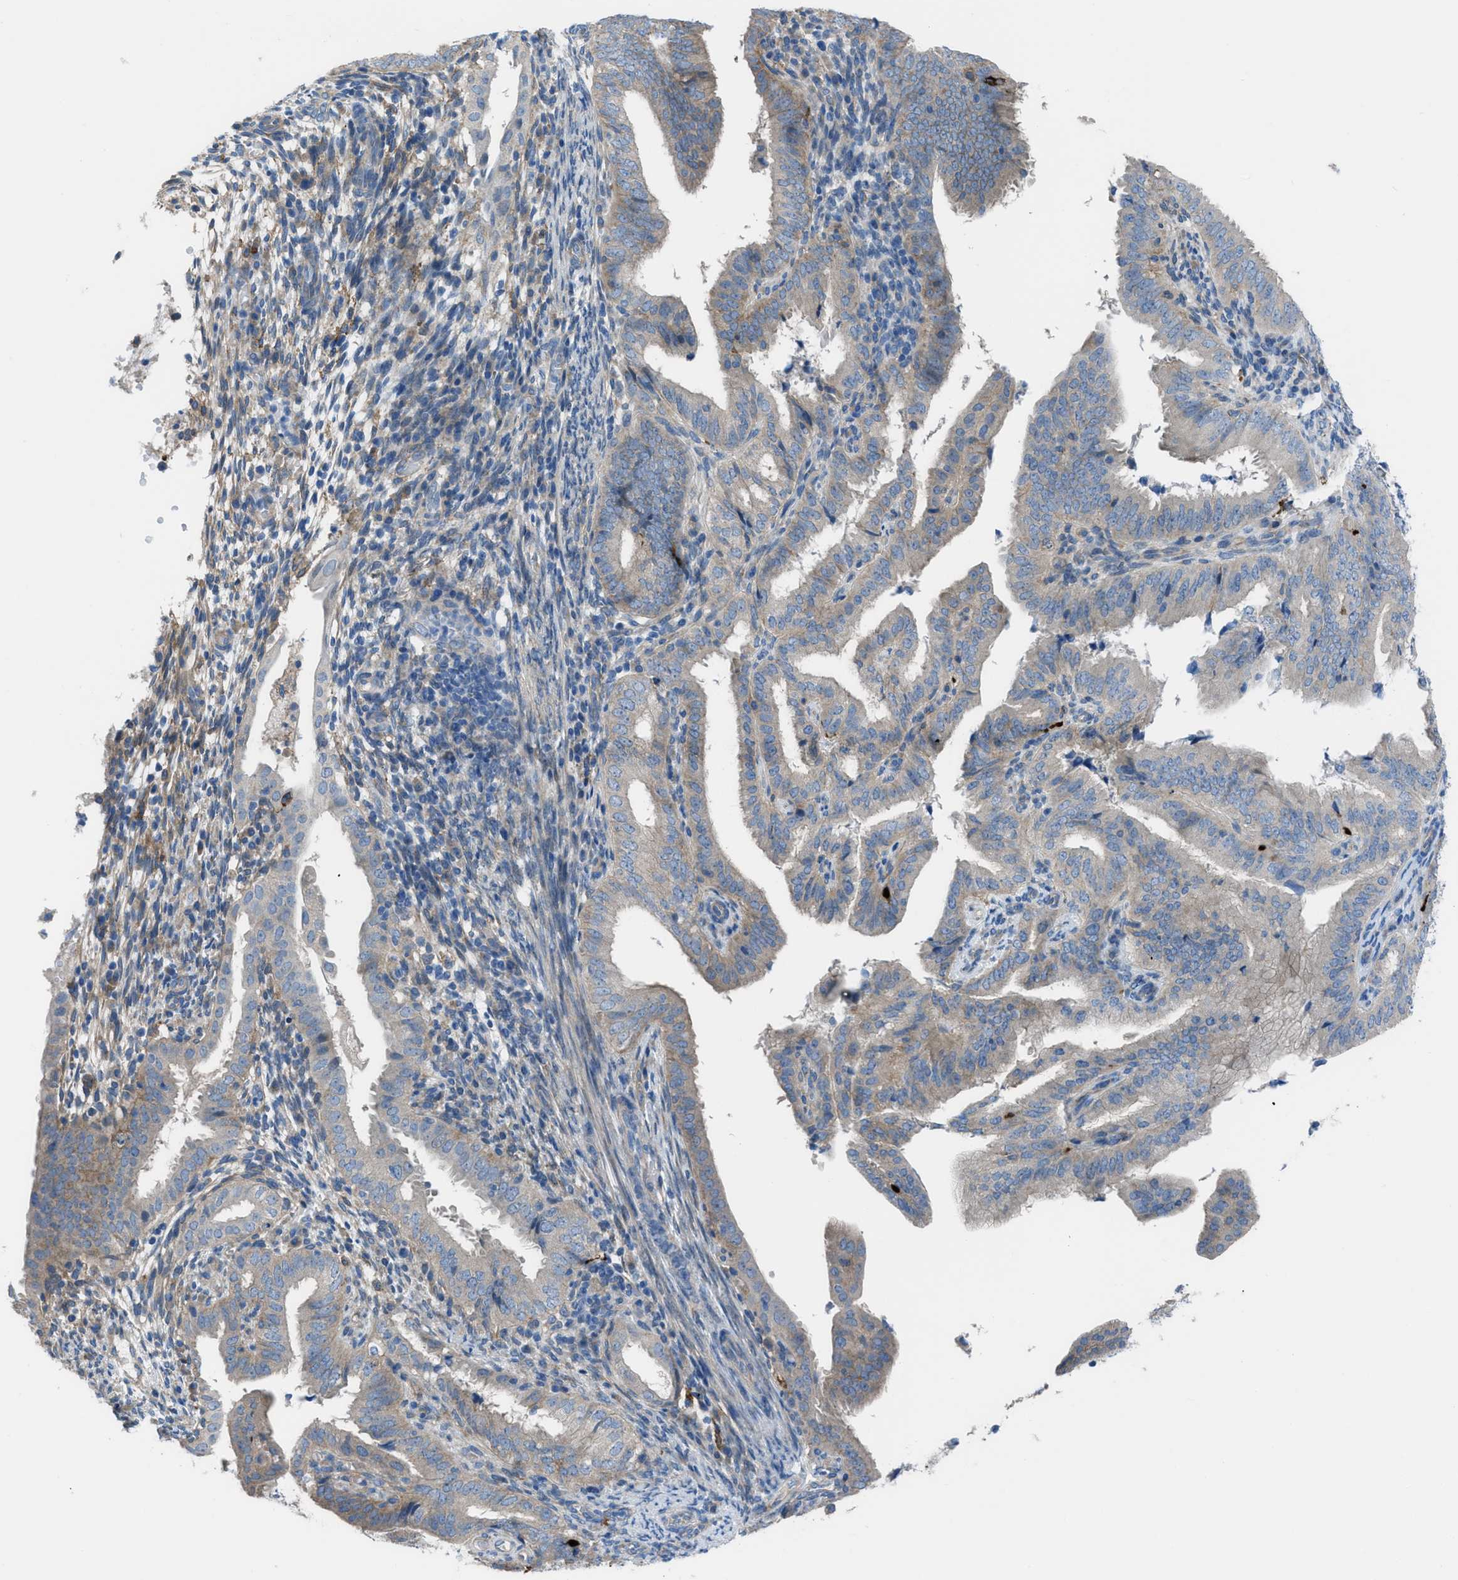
{"staining": {"intensity": "weak", "quantity": "25%-75%", "location": "cytoplasmic/membranous"}, "tissue": "endometrial cancer", "cell_type": "Tumor cells", "image_type": "cancer", "snomed": [{"axis": "morphology", "description": "Adenocarcinoma, NOS"}, {"axis": "topography", "description": "Endometrium"}], "caption": "Weak cytoplasmic/membranous protein staining is present in approximately 25%-75% of tumor cells in endometrial adenocarcinoma.", "gene": "EGFR", "patient": {"sex": "female", "age": 58}}